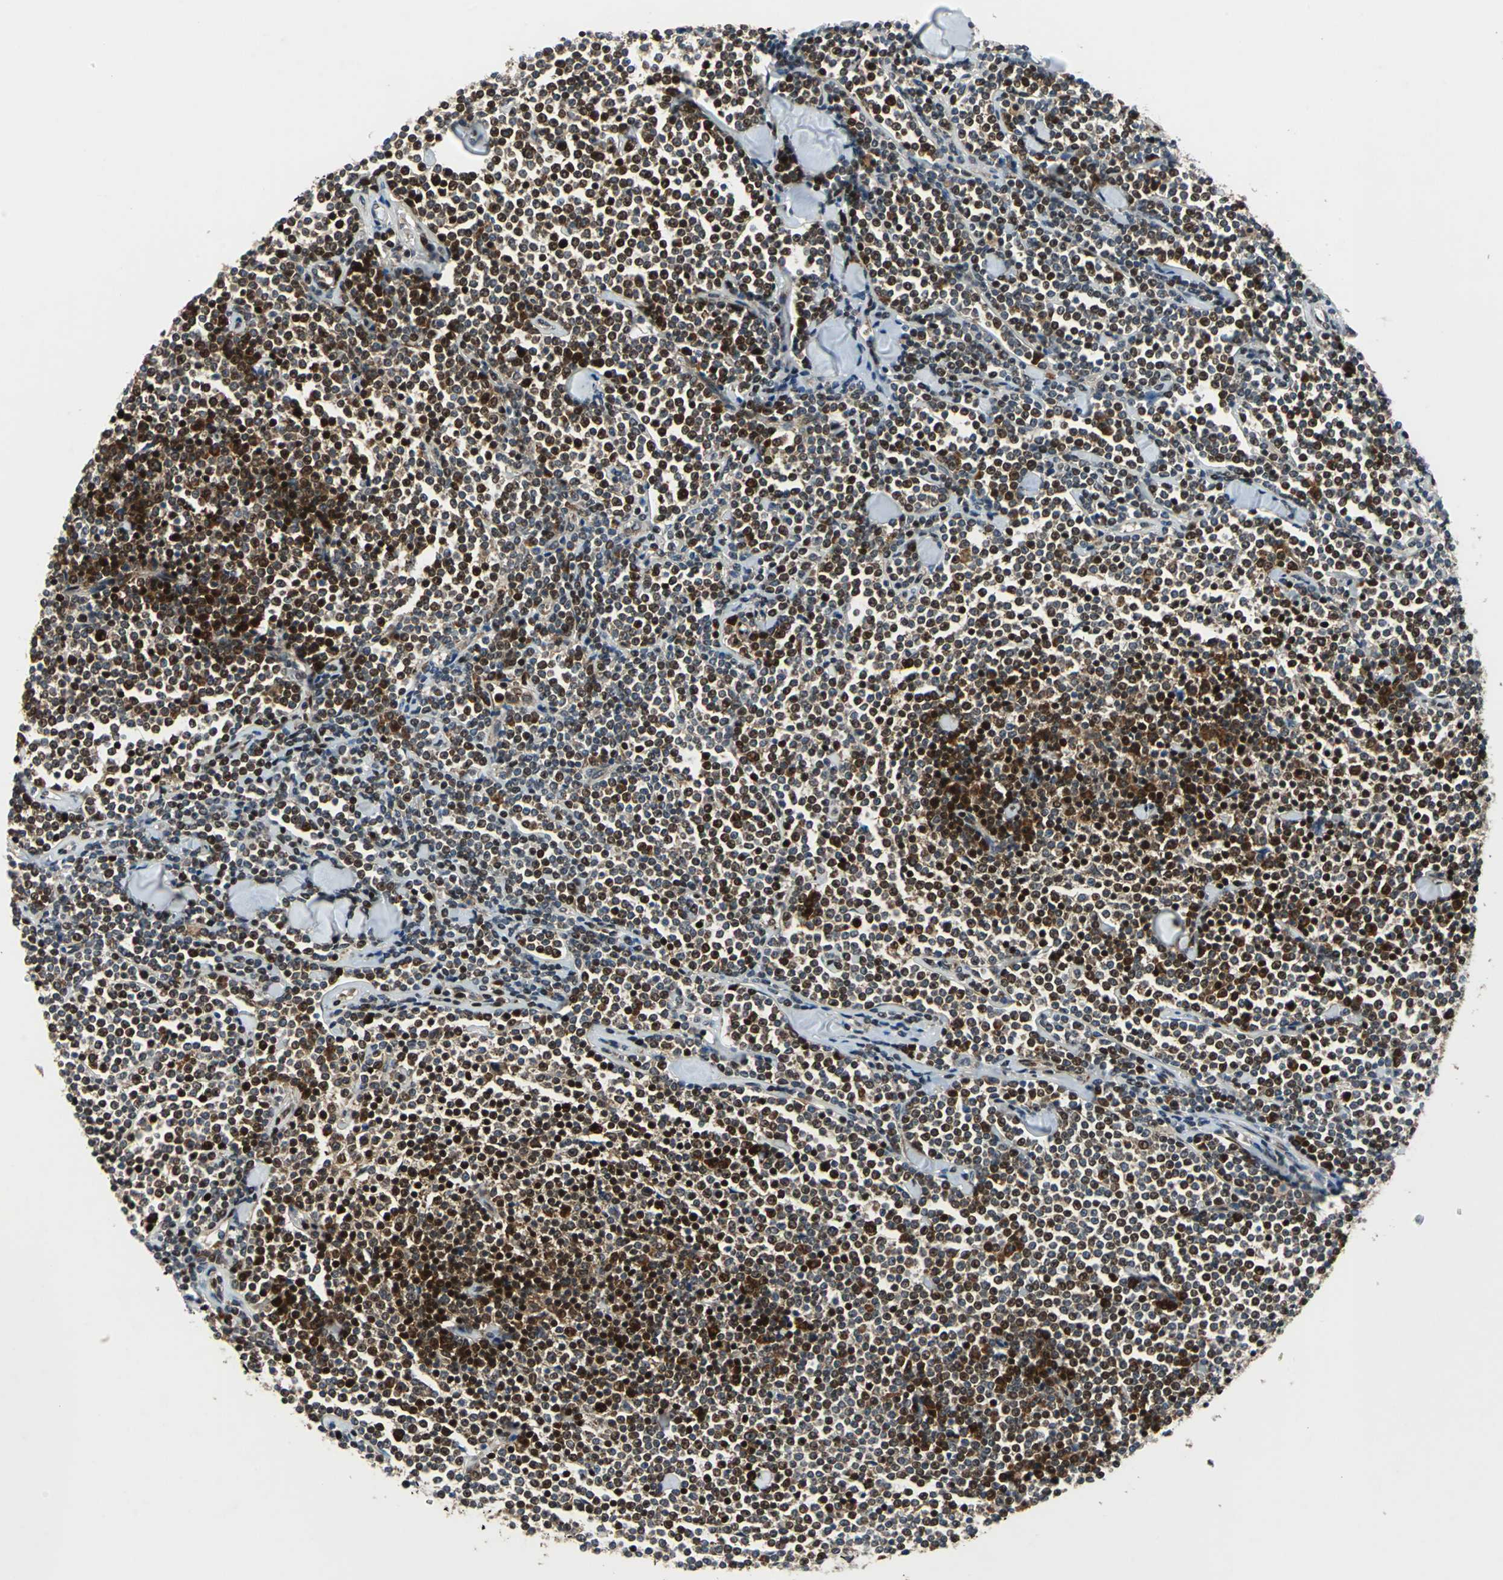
{"staining": {"intensity": "strong", "quantity": "25%-75%", "location": "nuclear"}, "tissue": "lymphoma", "cell_type": "Tumor cells", "image_type": "cancer", "snomed": [{"axis": "morphology", "description": "Malignant lymphoma, non-Hodgkin's type, Low grade"}, {"axis": "topography", "description": "Soft tissue"}], "caption": "IHC of malignant lymphoma, non-Hodgkin's type (low-grade) displays high levels of strong nuclear expression in about 25%-75% of tumor cells. The staining was performed using DAB (3,3'-diaminobenzidine), with brown indicating positive protein expression. Nuclei are stained blue with hematoxylin.", "gene": "AATF", "patient": {"sex": "male", "age": 92}}